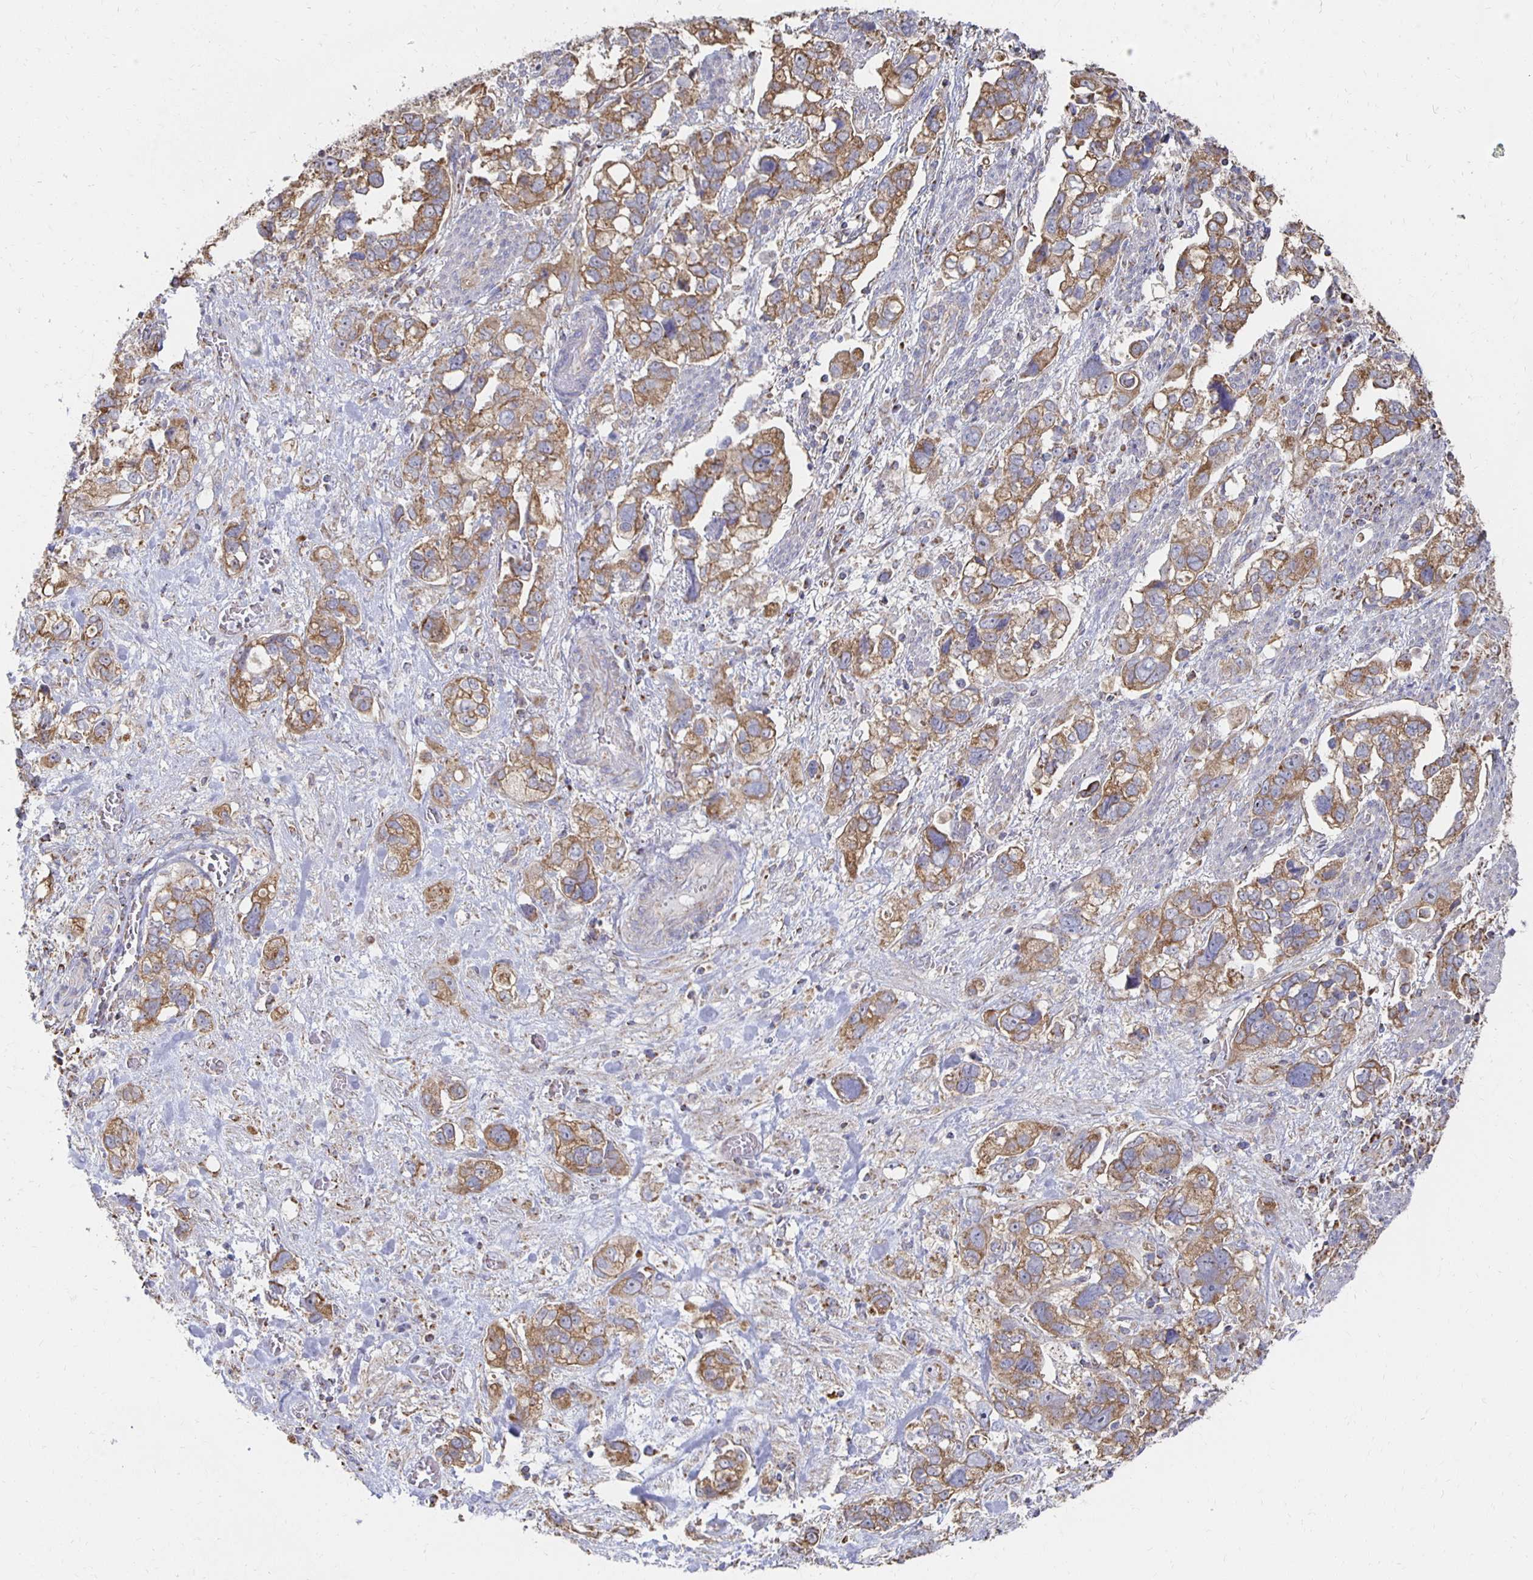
{"staining": {"intensity": "moderate", "quantity": ">75%", "location": "cytoplasmic/membranous"}, "tissue": "stomach cancer", "cell_type": "Tumor cells", "image_type": "cancer", "snomed": [{"axis": "morphology", "description": "Adenocarcinoma, NOS"}, {"axis": "topography", "description": "Stomach, upper"}], "caption": "IHC micrograph of neoplastic tissue: human stomach cancer (adenocarcinoma) stained using IHC exhibits medium levels of moderate protein expression localized specifically in the cytoplasmic/membranous of tumor cells, appearing as a cytoplasmic/membranous brown color.", "gene": "NKX2-8", "patient": {"sex": "female", "age": 81}}